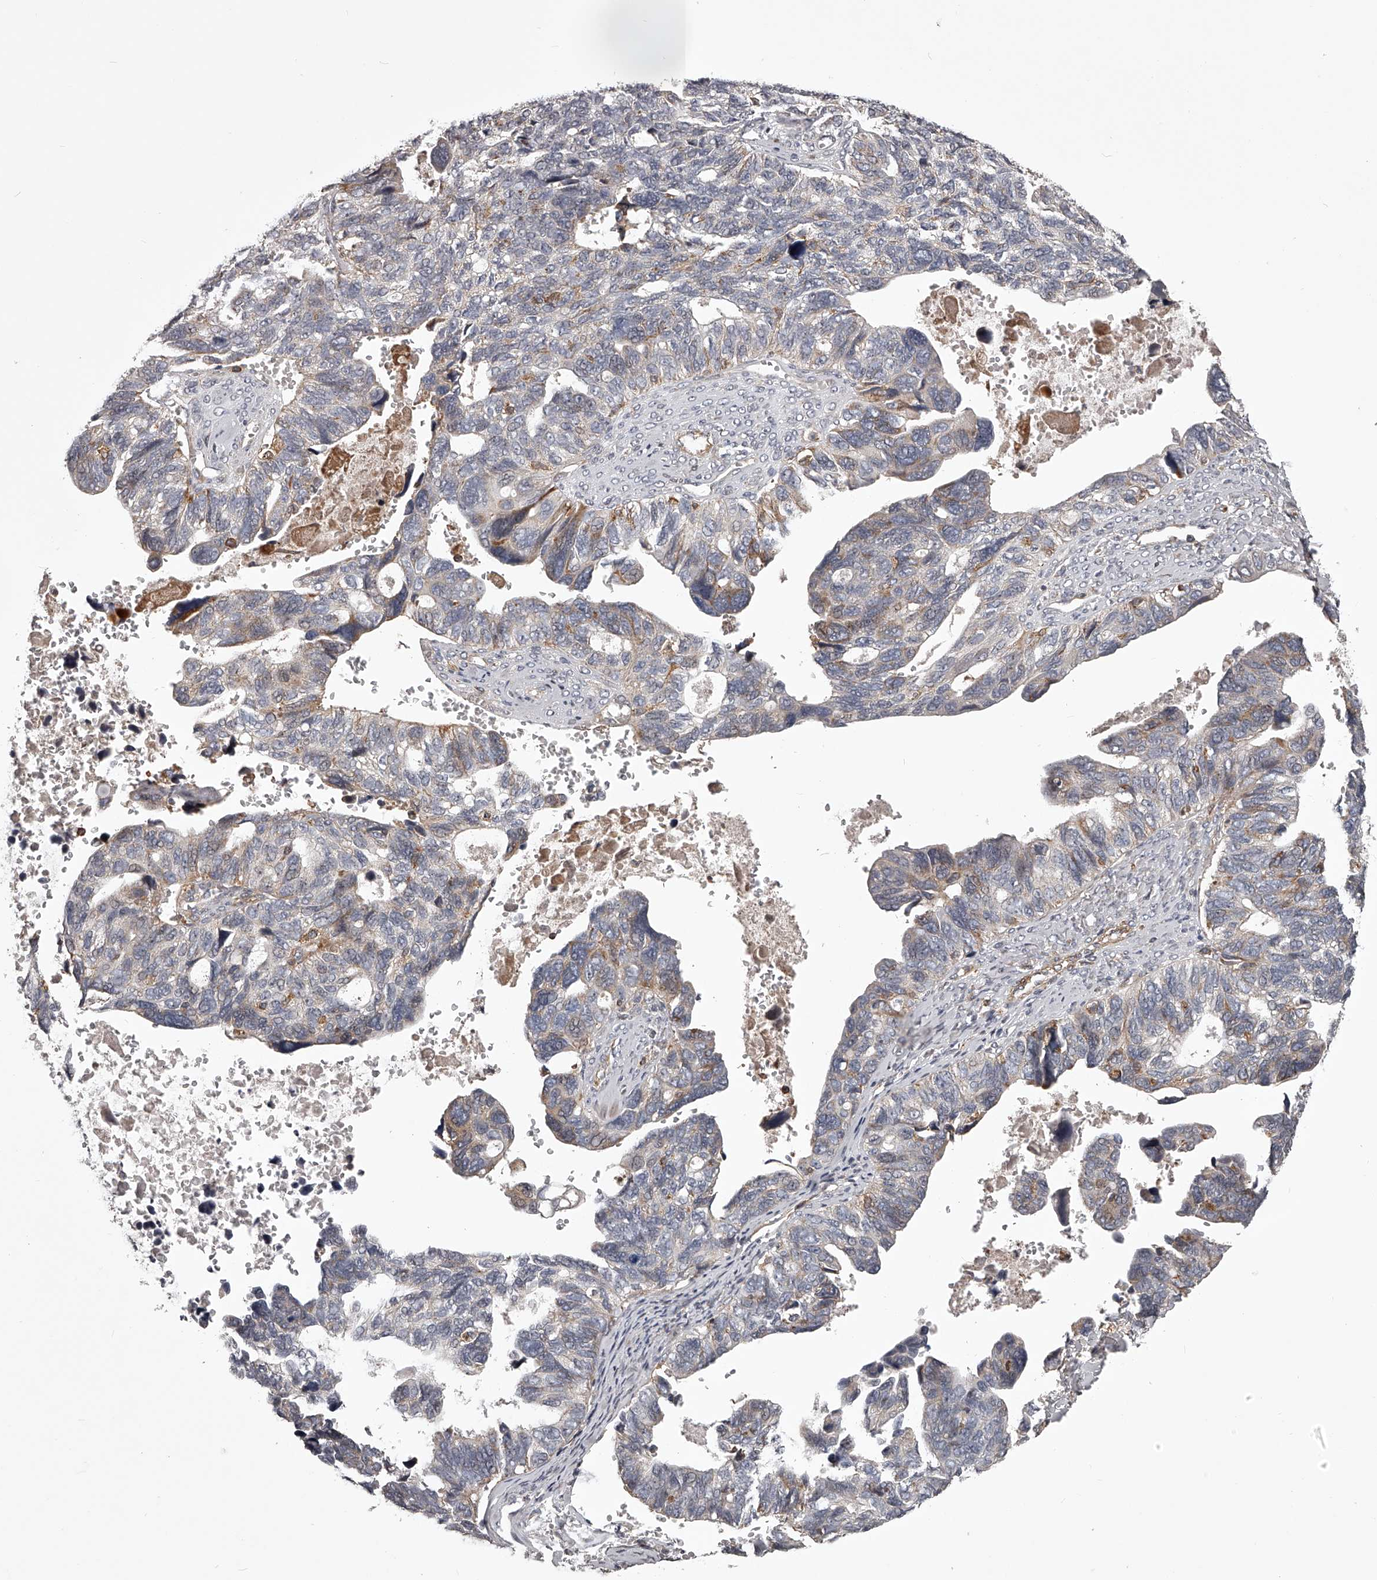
{"staining": {"intensity": "moderate", "quantity": "<25%", "location": "cytoplasmic/membranous"}, "tissue": "ovarian cancer", "cell_type": "Tumor cells", "image_type": "cancer", "snomed": [{"axis": "morphology", "description": "Cystadenocarcinoma, serous, NOS"}, {"axis": "topography", "description": "Ovary"}], "caption": "Immunohistochemical staining of human serous cystadenocarcinoma (ovarian) reveals low levels of moderate cytoplasmic/membranous protein positivity in about <25% of tumor cells.", "gene": "RRP36", "patient": {"sex": "female", "age": 79}}